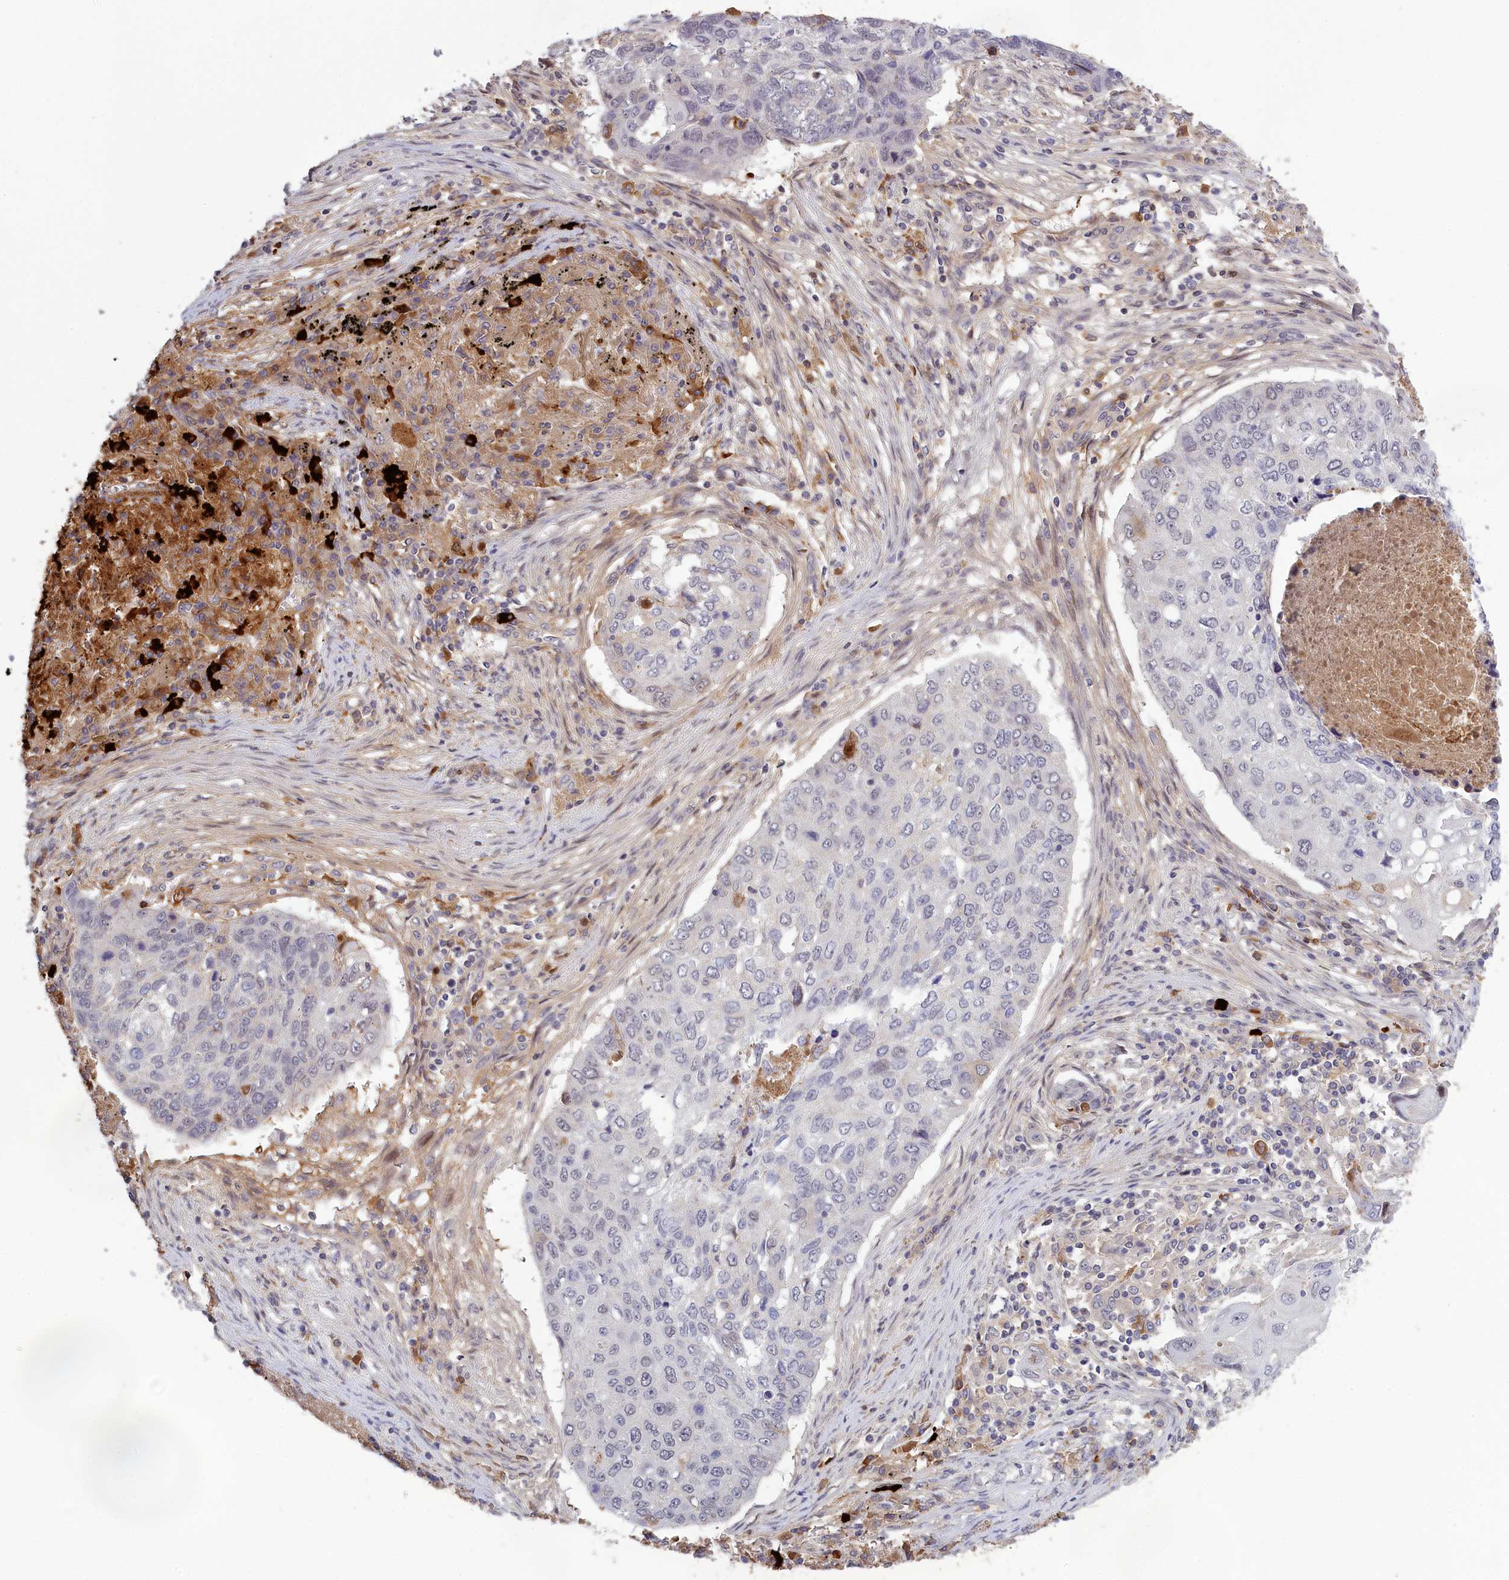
{"staining": {"intensity": "negative", "quantity": "none", "location": "none"}, "tissue": "lung cancer", "cell_type": "Tumor cells", "image_type": "cancer", "snomed": [{"axis": "morphology", "description": "Squamous cell carcinoma, NOS"}, {"axis": "topography", "description": "Lung"}], "caption": "The histopathology image reveals no significant expression in tumor cells of lung squamous cell carcinoma.", "gene": "RRAD", "patient": {"sex": "female", "age": 63}}